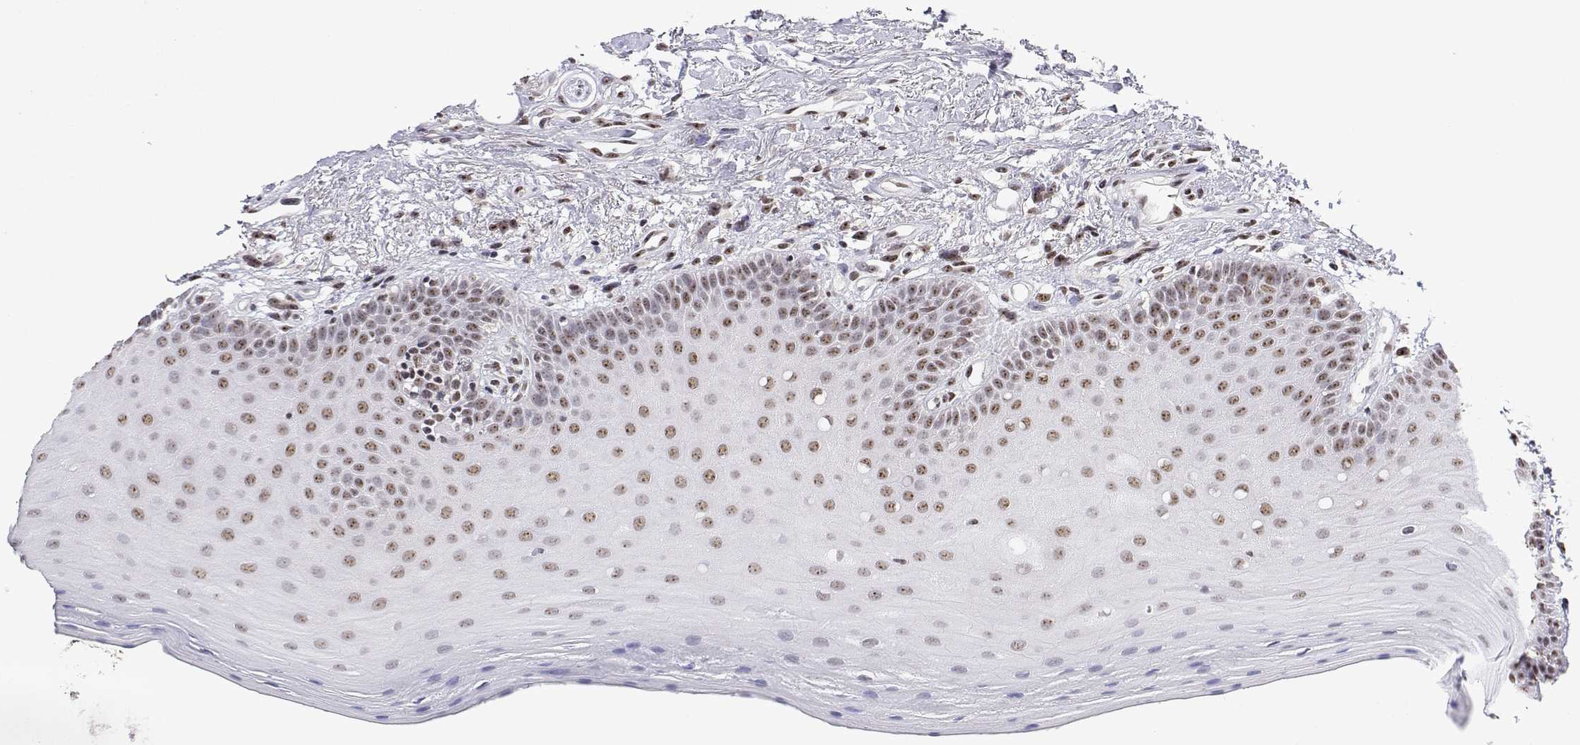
{"staining": {"intensity": "moderate", "quantity": "25%-75%", "location": "nuclear"}, "tissue": "oral mucosa", "cell_type": "Squamous epithelial cells", "image_type": "normal", "snomed": [{"axis": "morphology", "description": "Normal tissue, NOS"}, {"axis": "morphology", "description": "Normal morphology"}, {"axis": "topography", "description": "Oral tissue"}], "caption": "Human oral mucosa stained for a protein (brown) displays moderate nuclear positive staining in about 25%-75% of squamous epithelial cells.", "gene": "ADAR", "patient": {"sex": "female", "age": 76}}